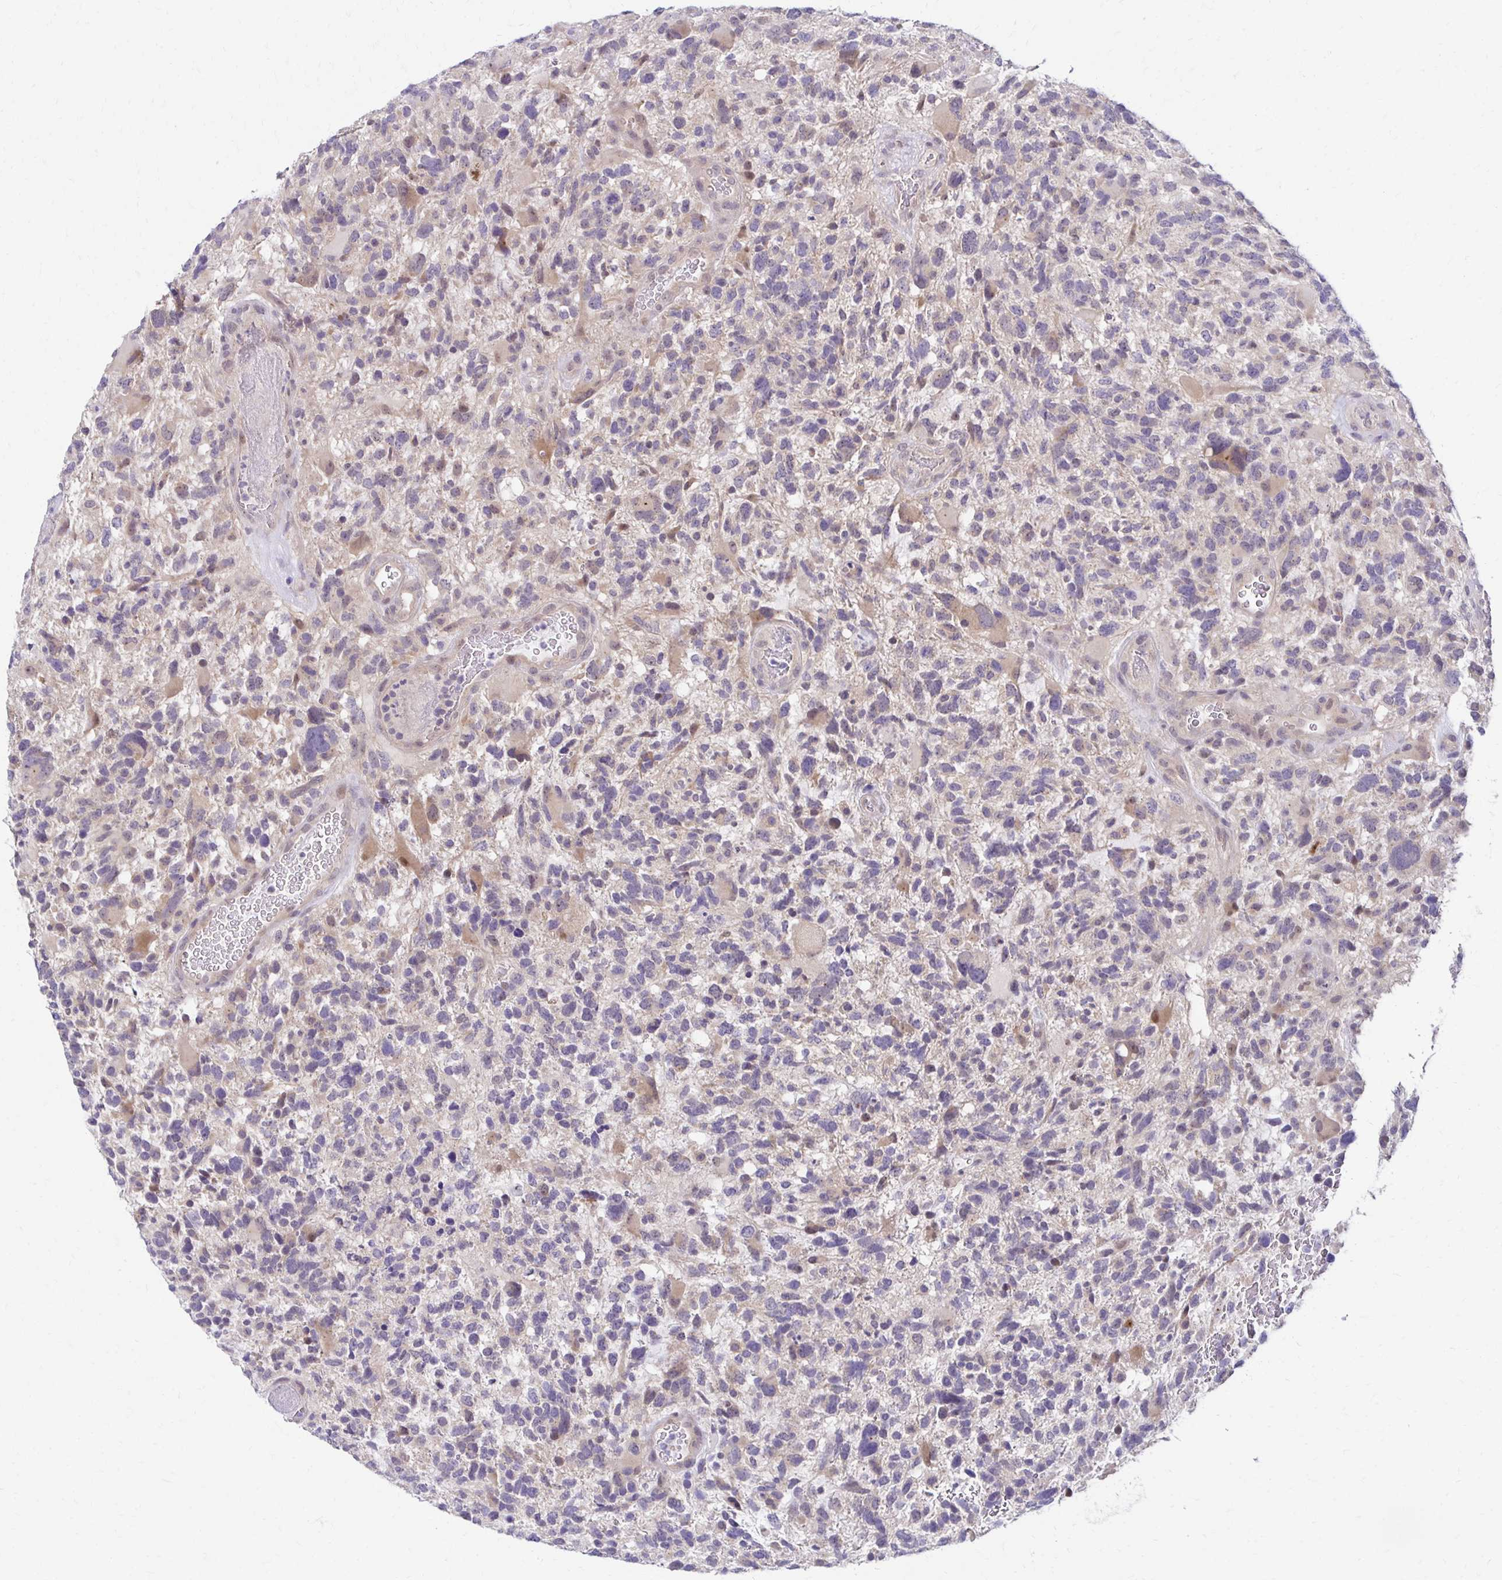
{"staining": {"intensity": "weak", "quantity": "<25%", "location": "cytoplasmic/membranous"}, "tissue": "glioma", "cell_type": "Tumor cells", "image_type": "cancer", "snomed": [{"axis": "morphology", "description": "Glioma, malignant, High grade"}, {"axis": "topography", "description": "Brain"}], "caption": "Tumor cells show no significant protein positivity in glioma.", "gene": "C1QTNF2", "patient": {"sex": "female", "age": 71}}